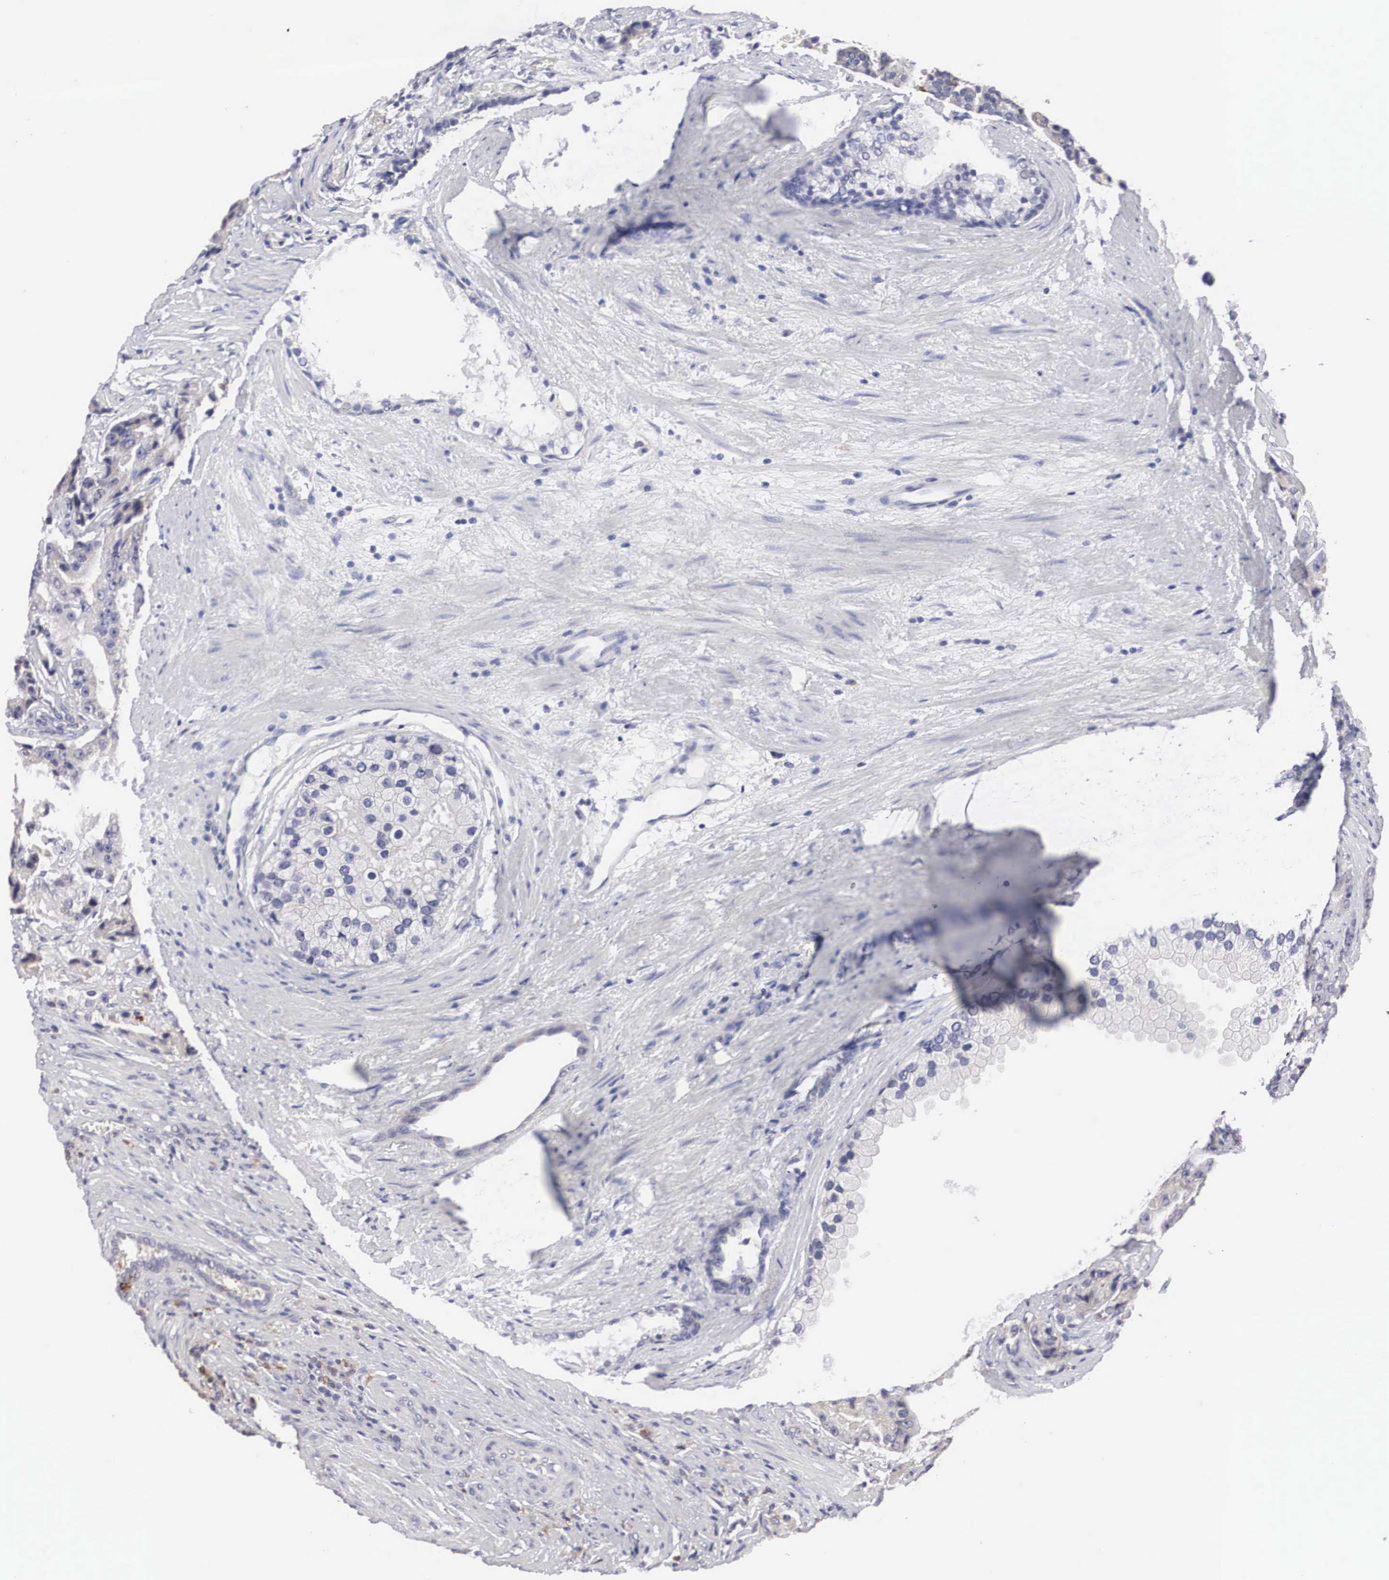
{"staining": {"intensity": "negative", "quantity": "none", "location": "none"}, "tissue": "prostate cancer", "cell_type": "Tumor cells", "image_type": "cancer", "snomed": [{"axis": "morphology", "description": "Adenocarcinoma, Medium grade"}, {"axis": "topography", "description": "Prostate"}], "caption": "A high-resolution histopathology image shows IHC staining of prostate cancer, which reveals no significant expression in tumor cells. (Stains: DAB (3,3'-diaminobenzidine) immunohistochemistry (IHC) with hematoxylin counter stain, Microscopy: brightfield microscopy at high magnification).", "gene": "HMOX1", "patient": {"sex": "male", "age": 70}}